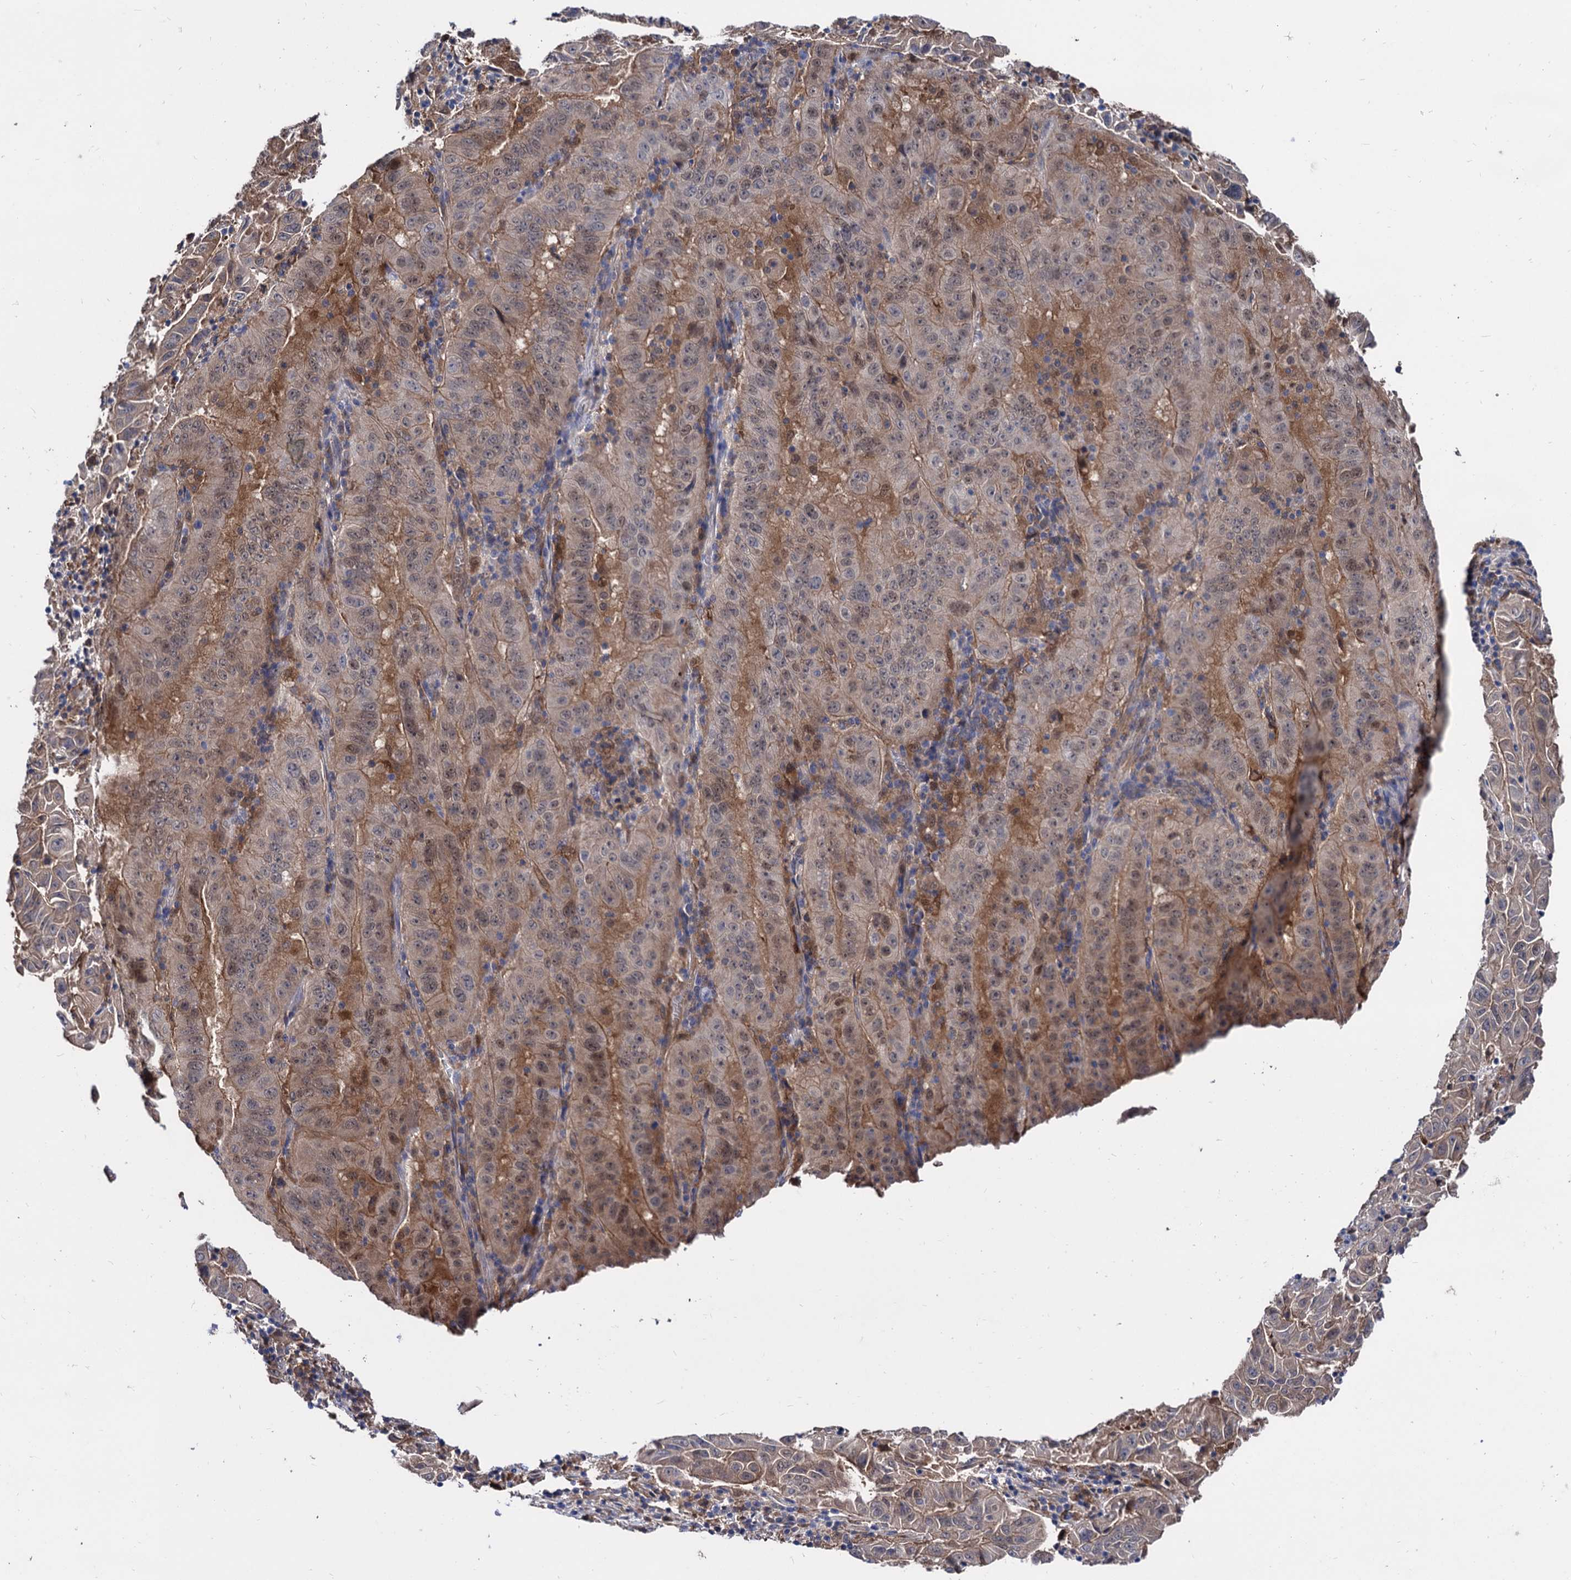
{"staining": {"intensity": "weak", "quantity": ">75%", "location": "cytoplasmic/membranous,nuclear"}, "tissue": "pancreatic cancer", "cell_type": "Tumor cells", "image_type": "cancer", "snomed": [{"axis": "morphology", "description": "Adenocarcinoma, NOS"}, {"axis": "topography", "description": "Pancreas"}], "caption": "Immunohistochemistry (IHC) of human adenocarcinoma (pancreatic) reveals low levels of weak cytoplasmic/membranous and nuclear staining in approximately >75% of tumor cells.", "gene": "CPPED1", "patient": {"sex": "male", "age": 63}}